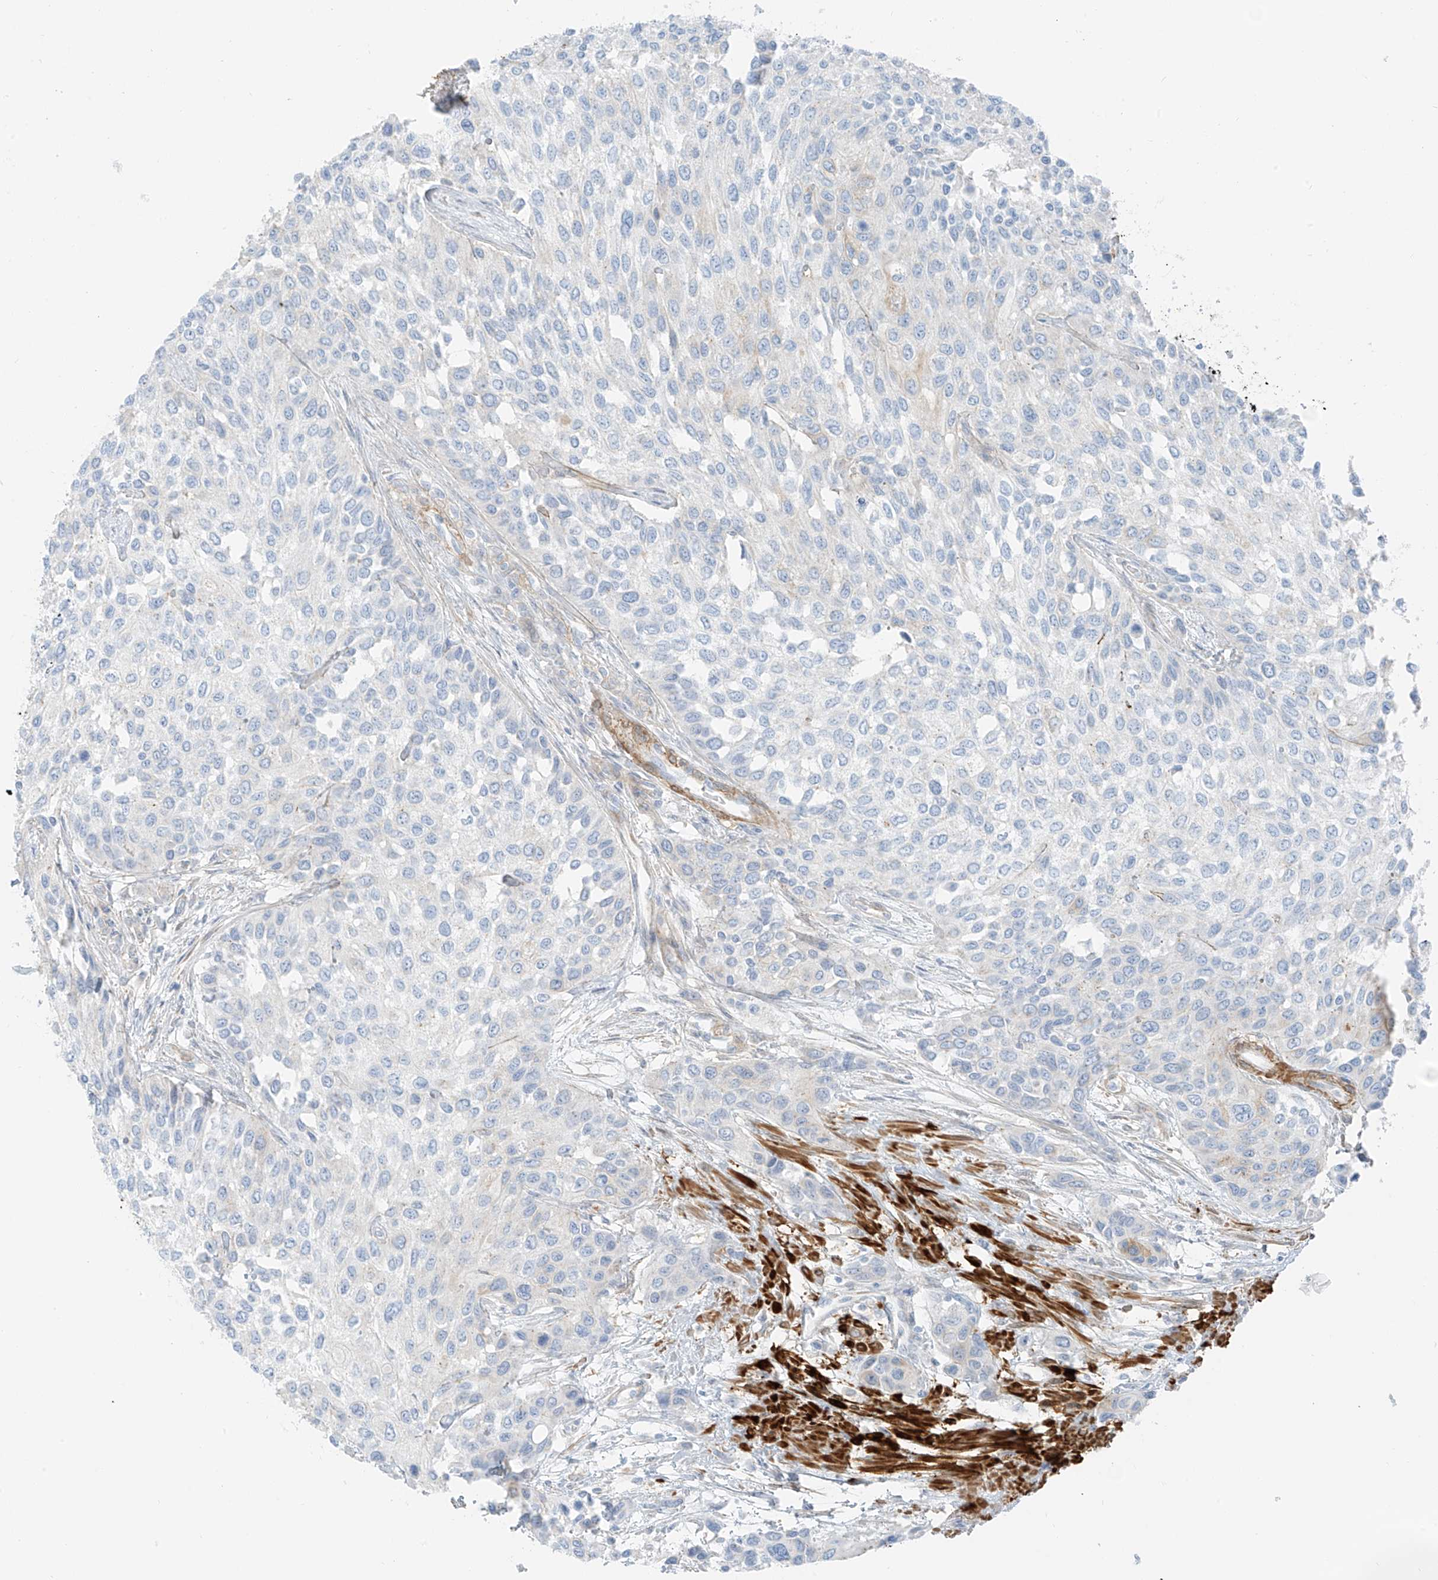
{"staining": {"intensity": "negative", "quantity": "none", "location": "none"}, "tissue": "urothelial cancer", "cell_type": "Tumor cells", "image_type": "cancer", "snomed": [{"axis": "morphology", "description": "Normal tissue, NOS"}, {"axis": "morphology", "description": "Urothelial carcinoma, High grade"}, {"axis": "topography", "description": "Vascular tissue"}, {"axis": "topography", "description": "Urinary bladder"}], "caption": "Urothelial carcinoma (high-grade) was stained to show a protein in brown. There is no significant expression in tumor cells.", "gene": "SMCP", "patient": {"sex": "female", "age": 56}}